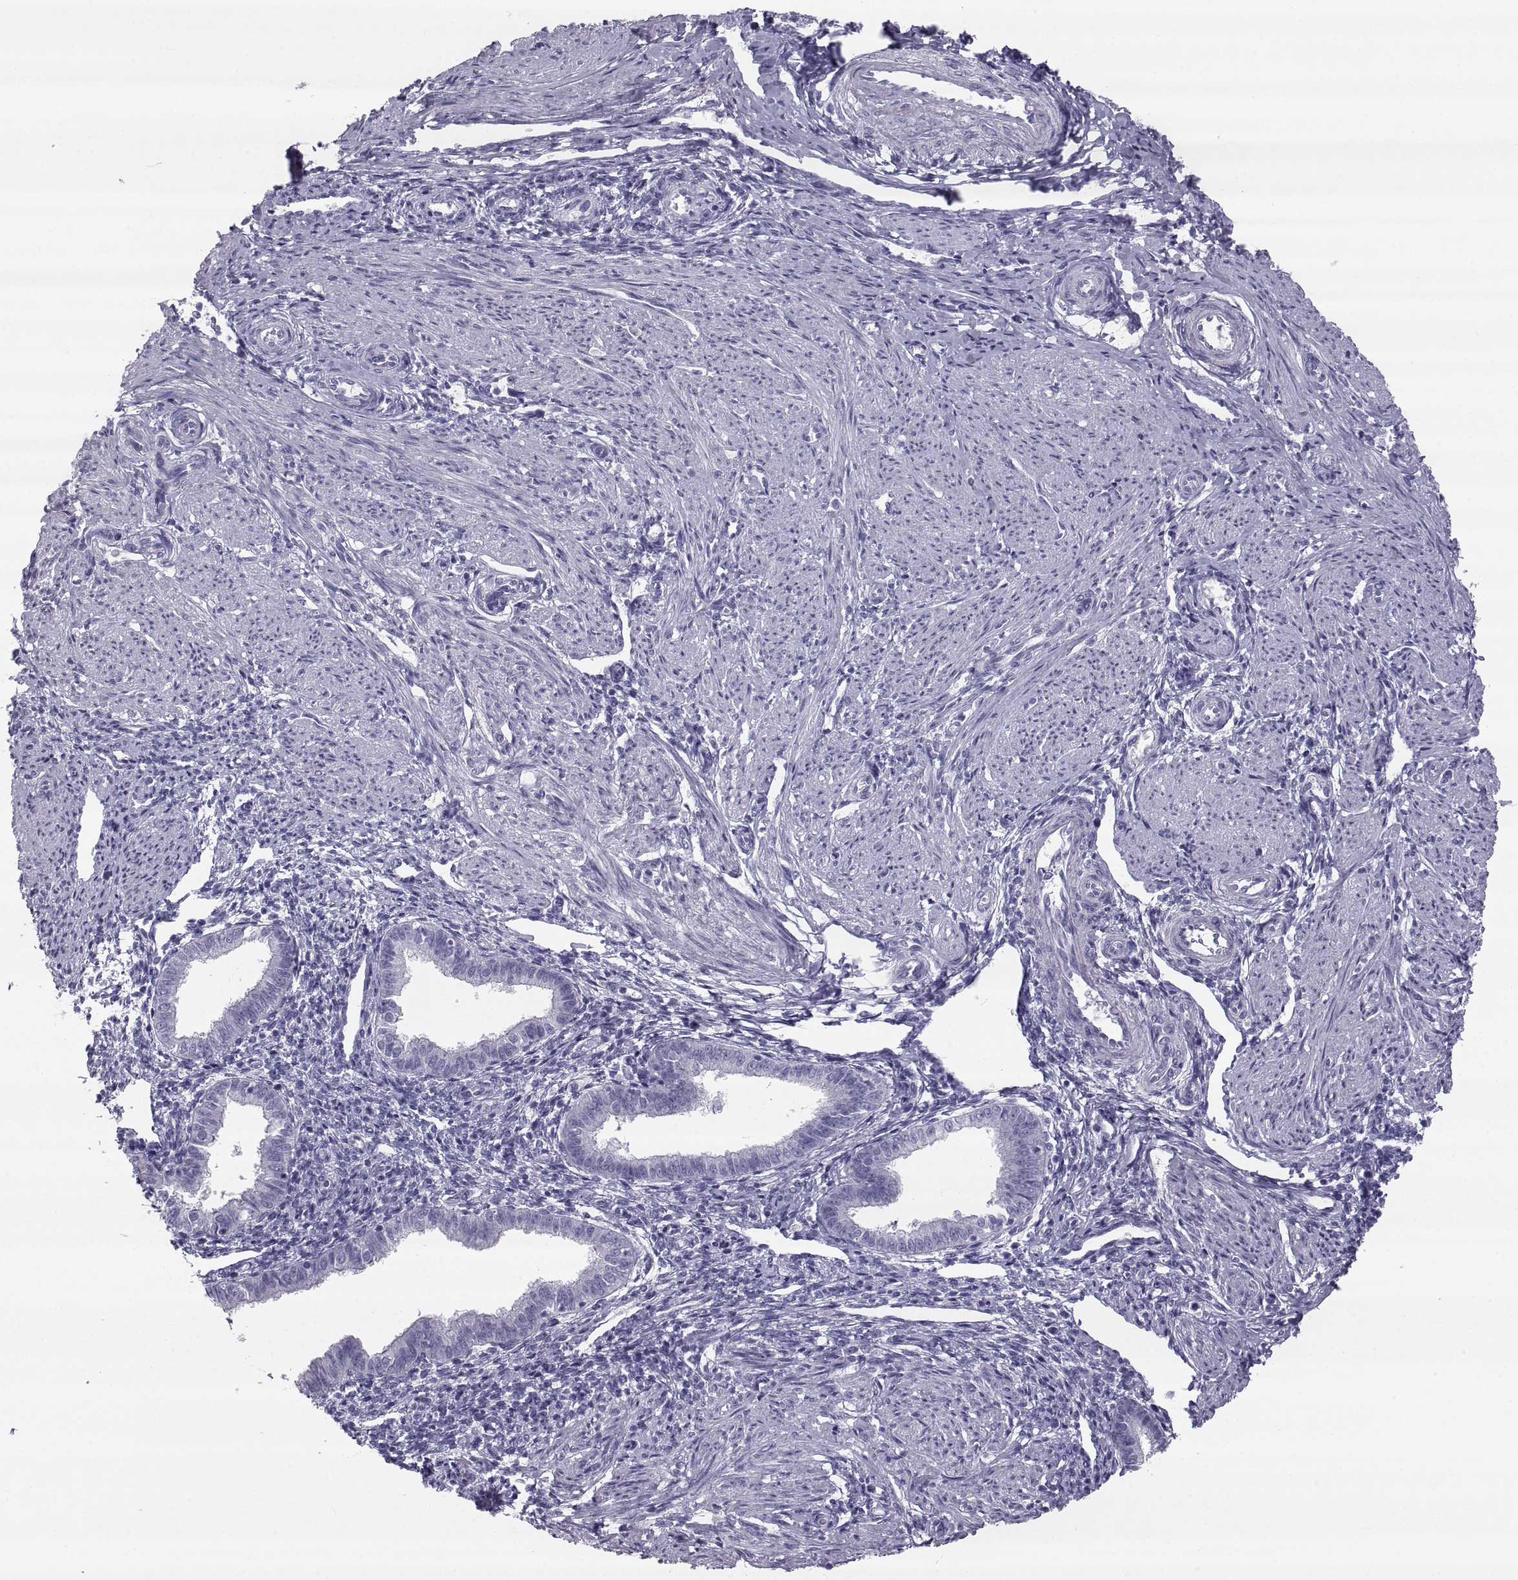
{"staining": {"intensity": "negative", "quantity": "none", "location": "none"}, "tissue": "endometrium", "cell_type": "Cells in endometrial stroma", "image_type": "normal", "snomed": [{"axis": "morphology", "description": "Normal tissue, NOS"}, {"axis": "topography", "description": "Endometrium"}], "caption": "Cells in endometrial stroma show no significant positivity in unremarkable endometrium. Brightfield microscopy of IHC stained with DAB (brown) and hematoxylin (blue), captured at high magnification.", "gene": "PCSK1N", "patient": {"sex": "female", "age": 37}}